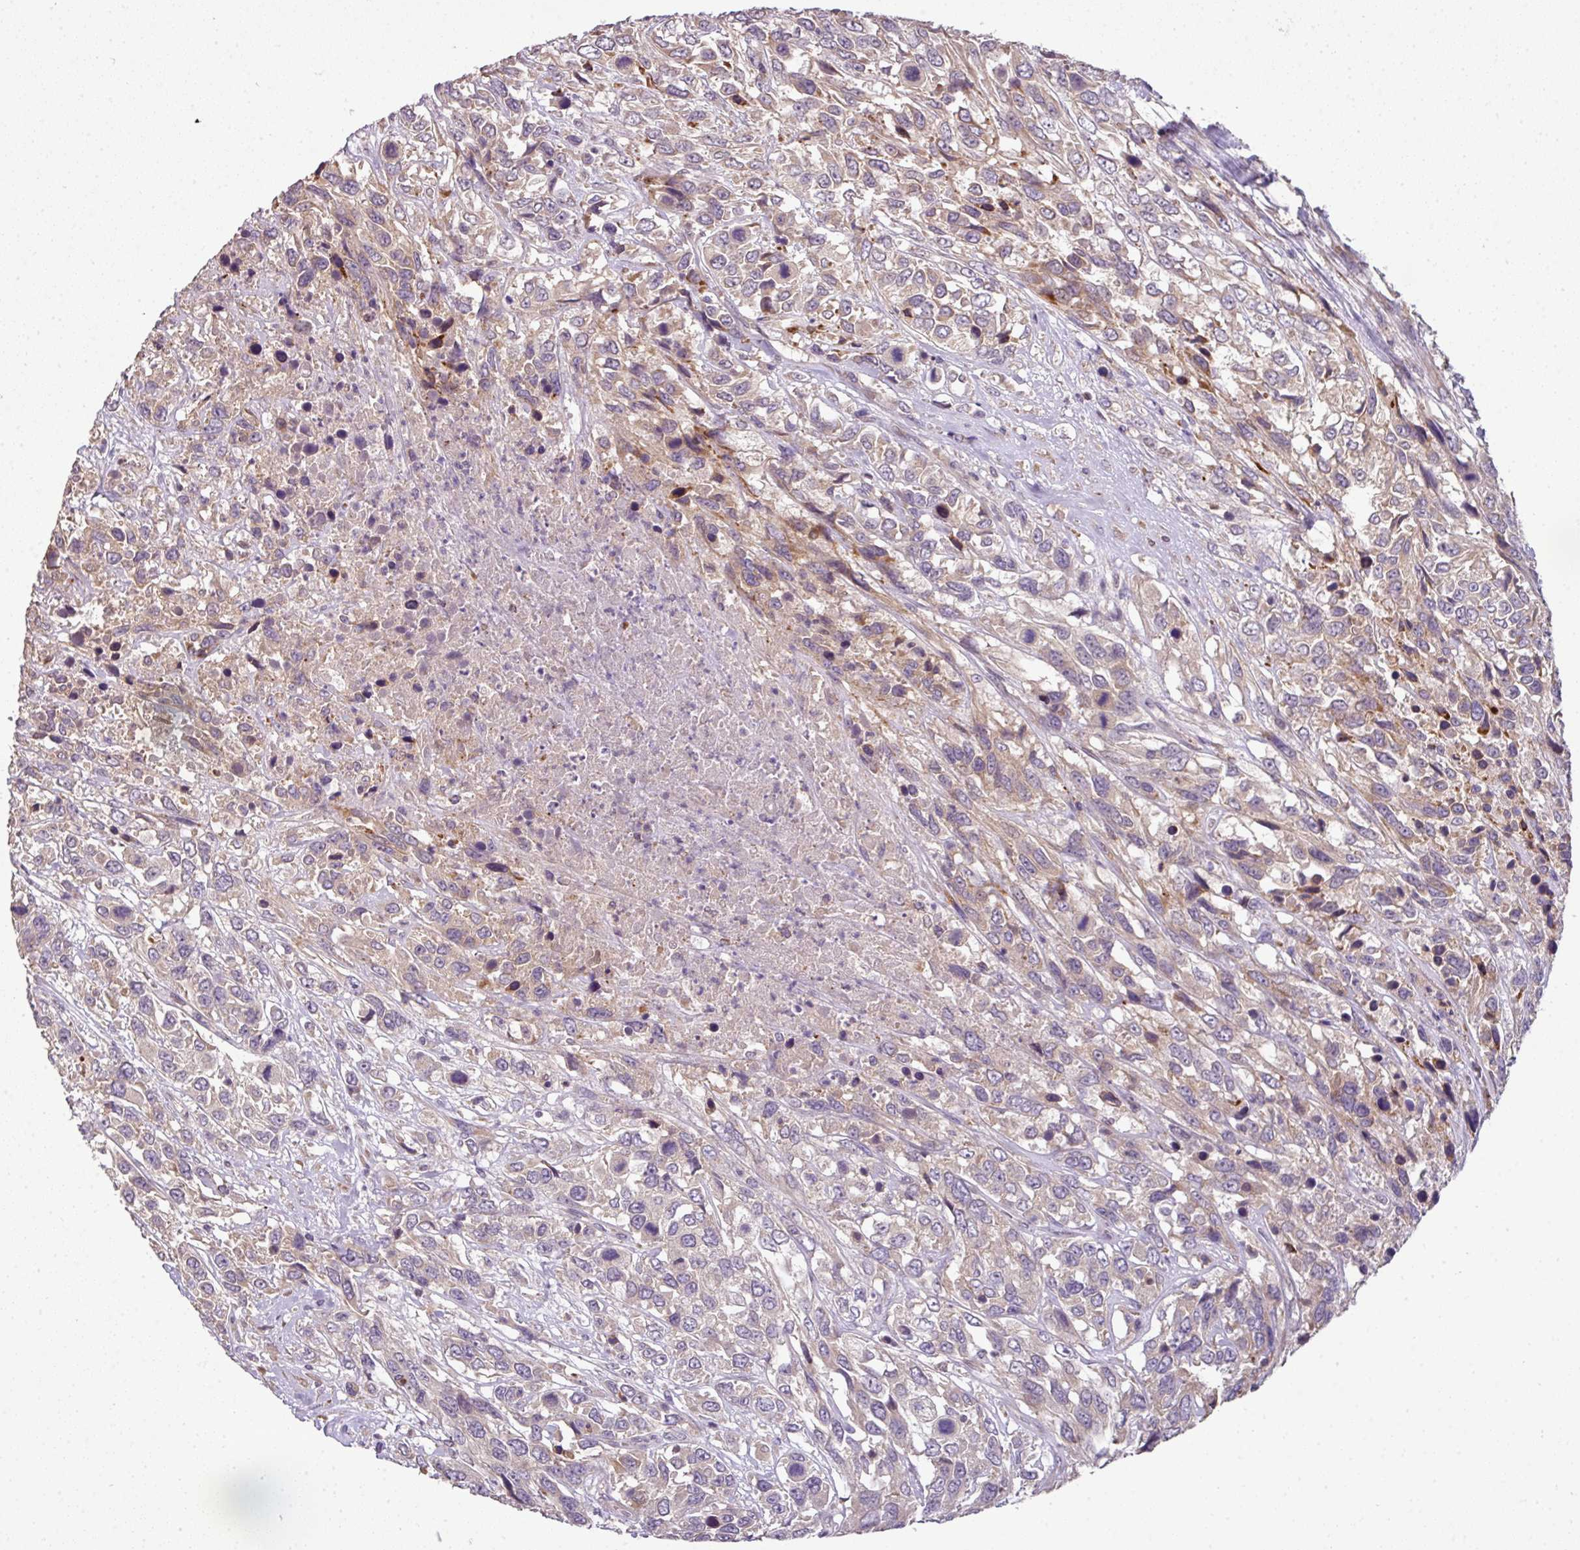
{"staining": {"intensity": "moderate", "quantity": "<25%", "location": "cytoplasmic/membranous"}, "tissue": "urothelial cancer", "cell_type": "Tumor cells", "image_type": "cancer", "snomed": [{"axis": "morphology", "description": "Urothelial carcinoma, High grade"}, {"axis": "topography", "description": "Urinary bladder"}], "caption": "IHC histopathology image of neoplastic tissue: human urothelial cancer stained using immunohistochemistry (IHC) shows low levels of moderate protein expression localized specifically in the cytoplasmic/membranous of tumor cells, appearing as a cytoplasmic/membranous brown color.", "gene": "SPCS3", "patient": {"sex": "female", "age": 70}}